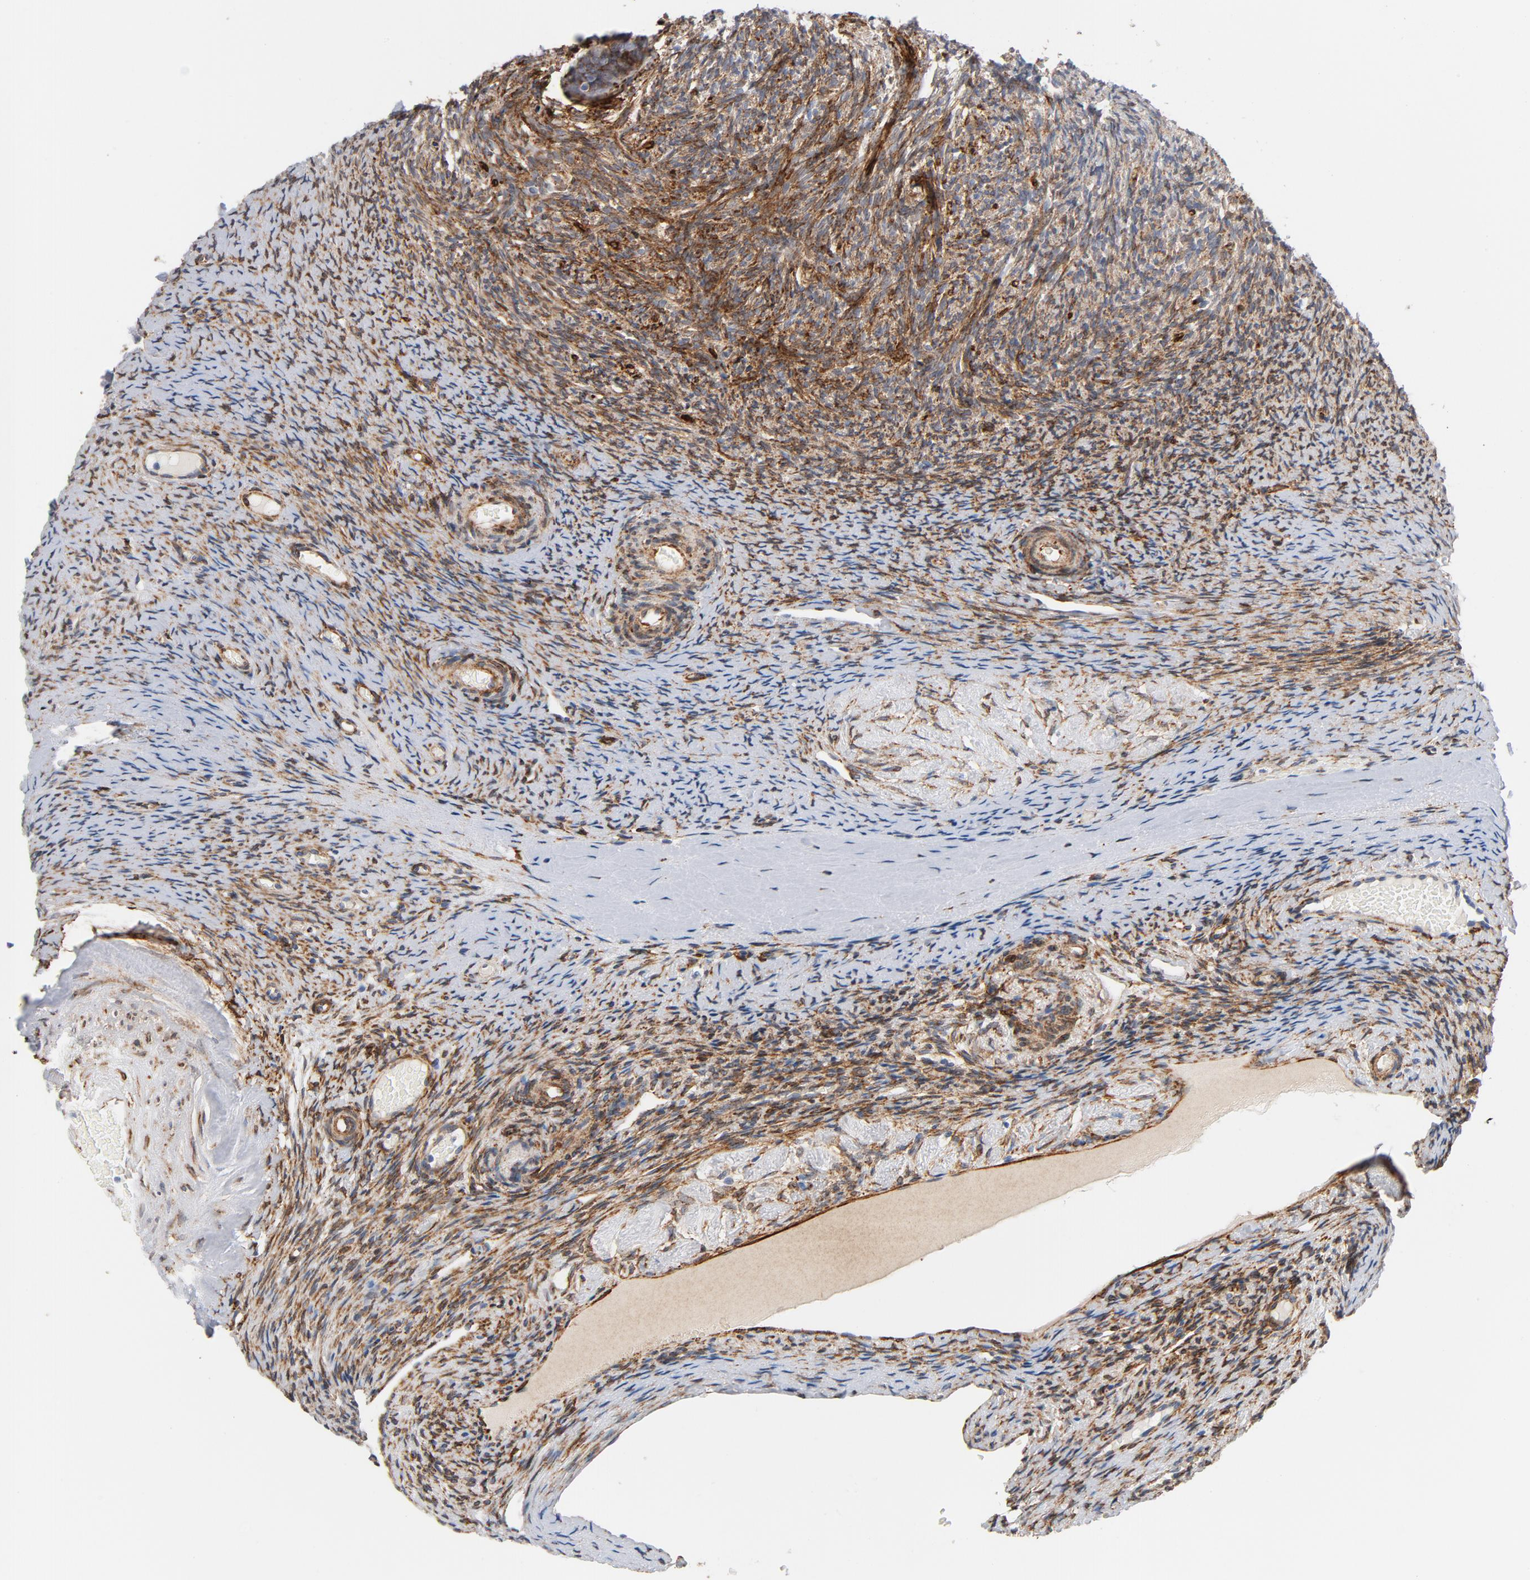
{"staining": {"intensity": "strong", "quantity": ">75%", "location": "cytoplasmic/membranous"}, "tissue": "ovary", "cell_type": "Ovarian stroma cells", "image_type": "normal", "snomed": [{"axis": "morphology", "description": "Normal tissue, NOS"}, {"axis": "topography", "description": "Ovary"}], "caption": "Immunohistochemistry (IHC) photomicrograph of normal human ovary stained for a protein (brown), which shows high levels of strong cytoplasmic/membranous positivity in approximately >75% of ovarian stroma cells.", "gene": "SERPINH1", "patient": {"sex": "female", "age": 60}}